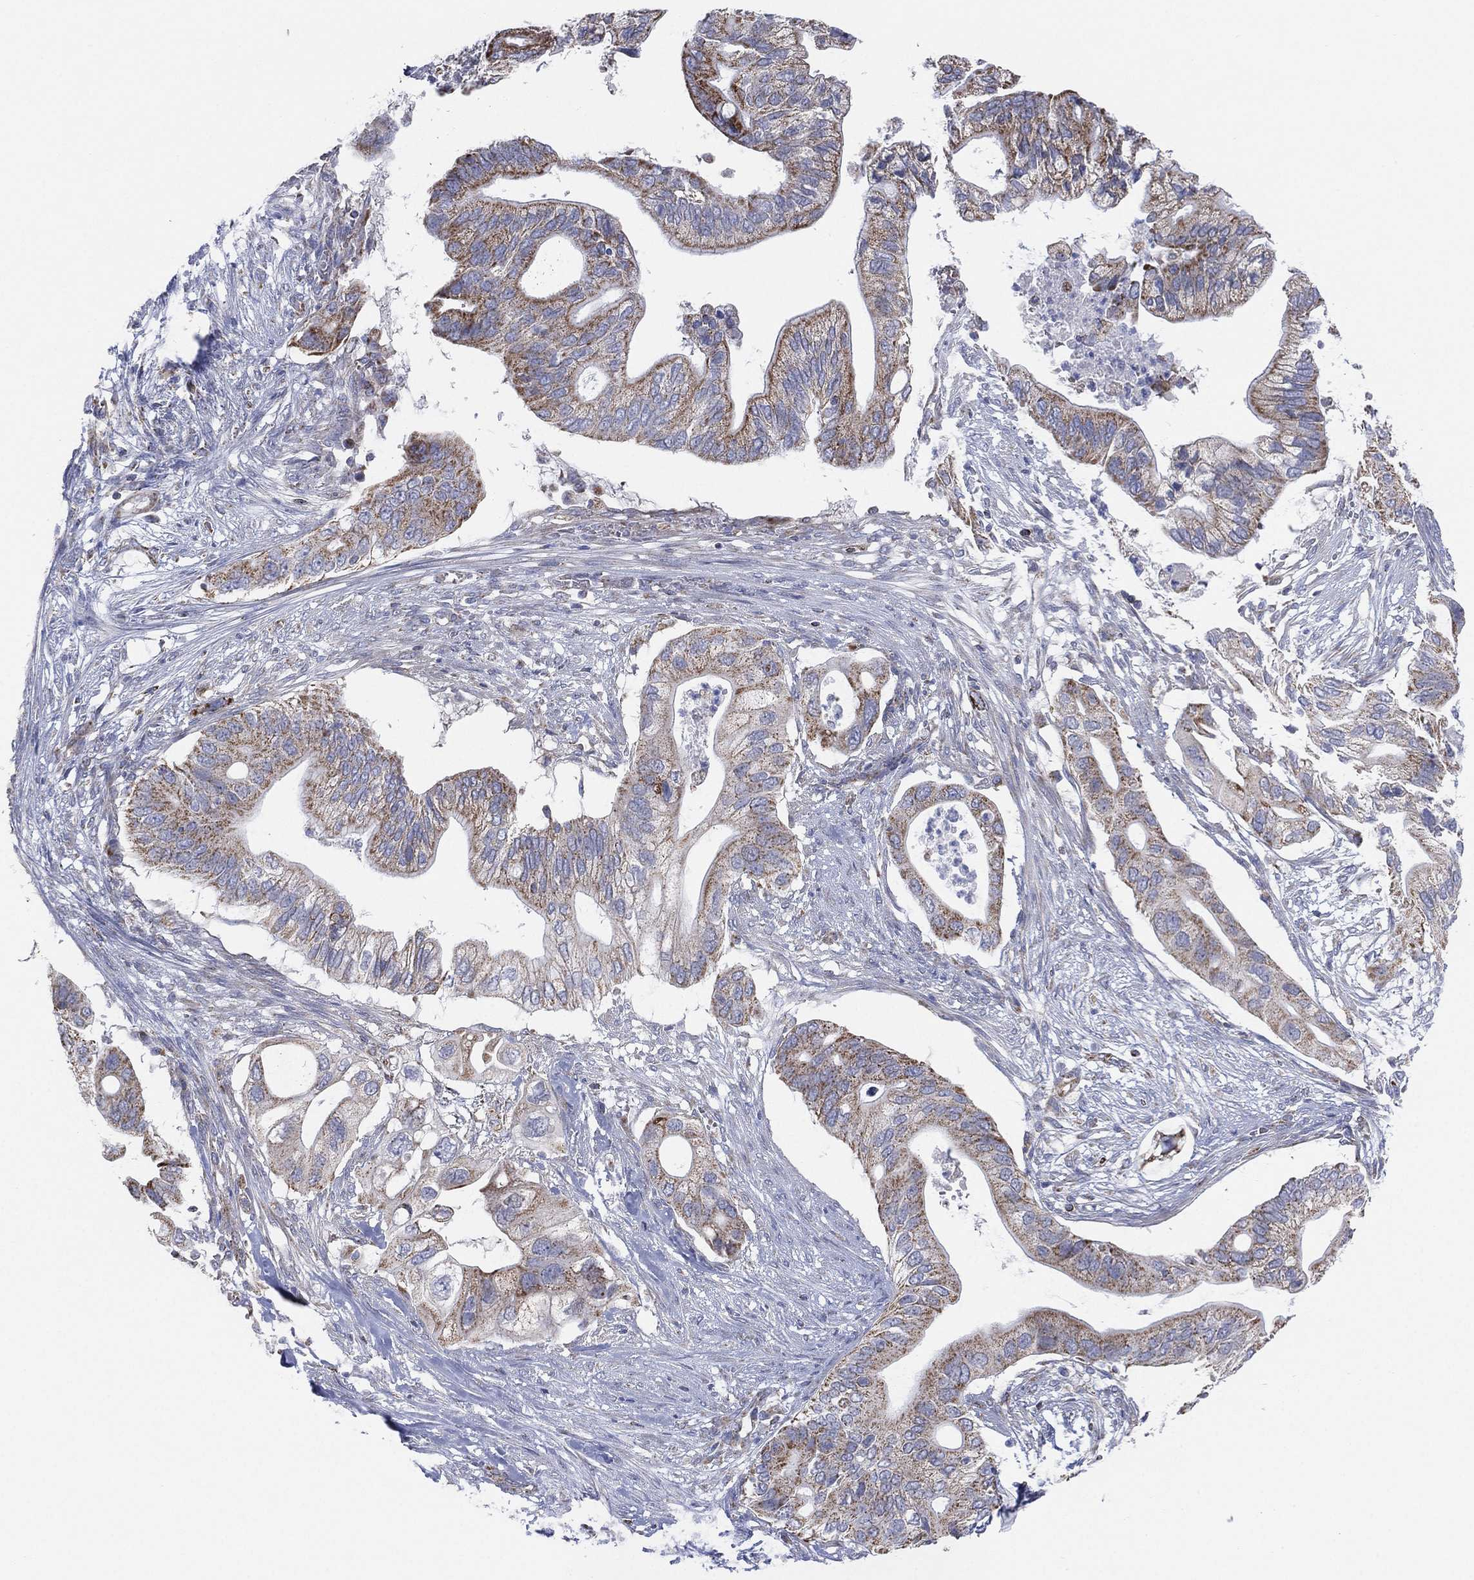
{"staining": {"intensity": "moderate", "quantity": ">75%", "location": "cytoplasmic/membranous"}, "tissue": "pancreatic cancer", "cell_type": "Tumor cells", "image_type": "cancer", "snomed": [{"axis": "morphology", "description": "Adenocarcinoma, NOS"}, {"axis": "topography", "description": "Pancreas"}], "caption": "Protein expression analysis of human pancreatic adenocarcinoma reveals moderate cytoplasmic/membranous staining in about >75% of tumor cells. The protein of interest is shown in brown color, while the nuclei are stained blue.", "gene": "INA", "patient": {"sex": "female", "age": 72}}